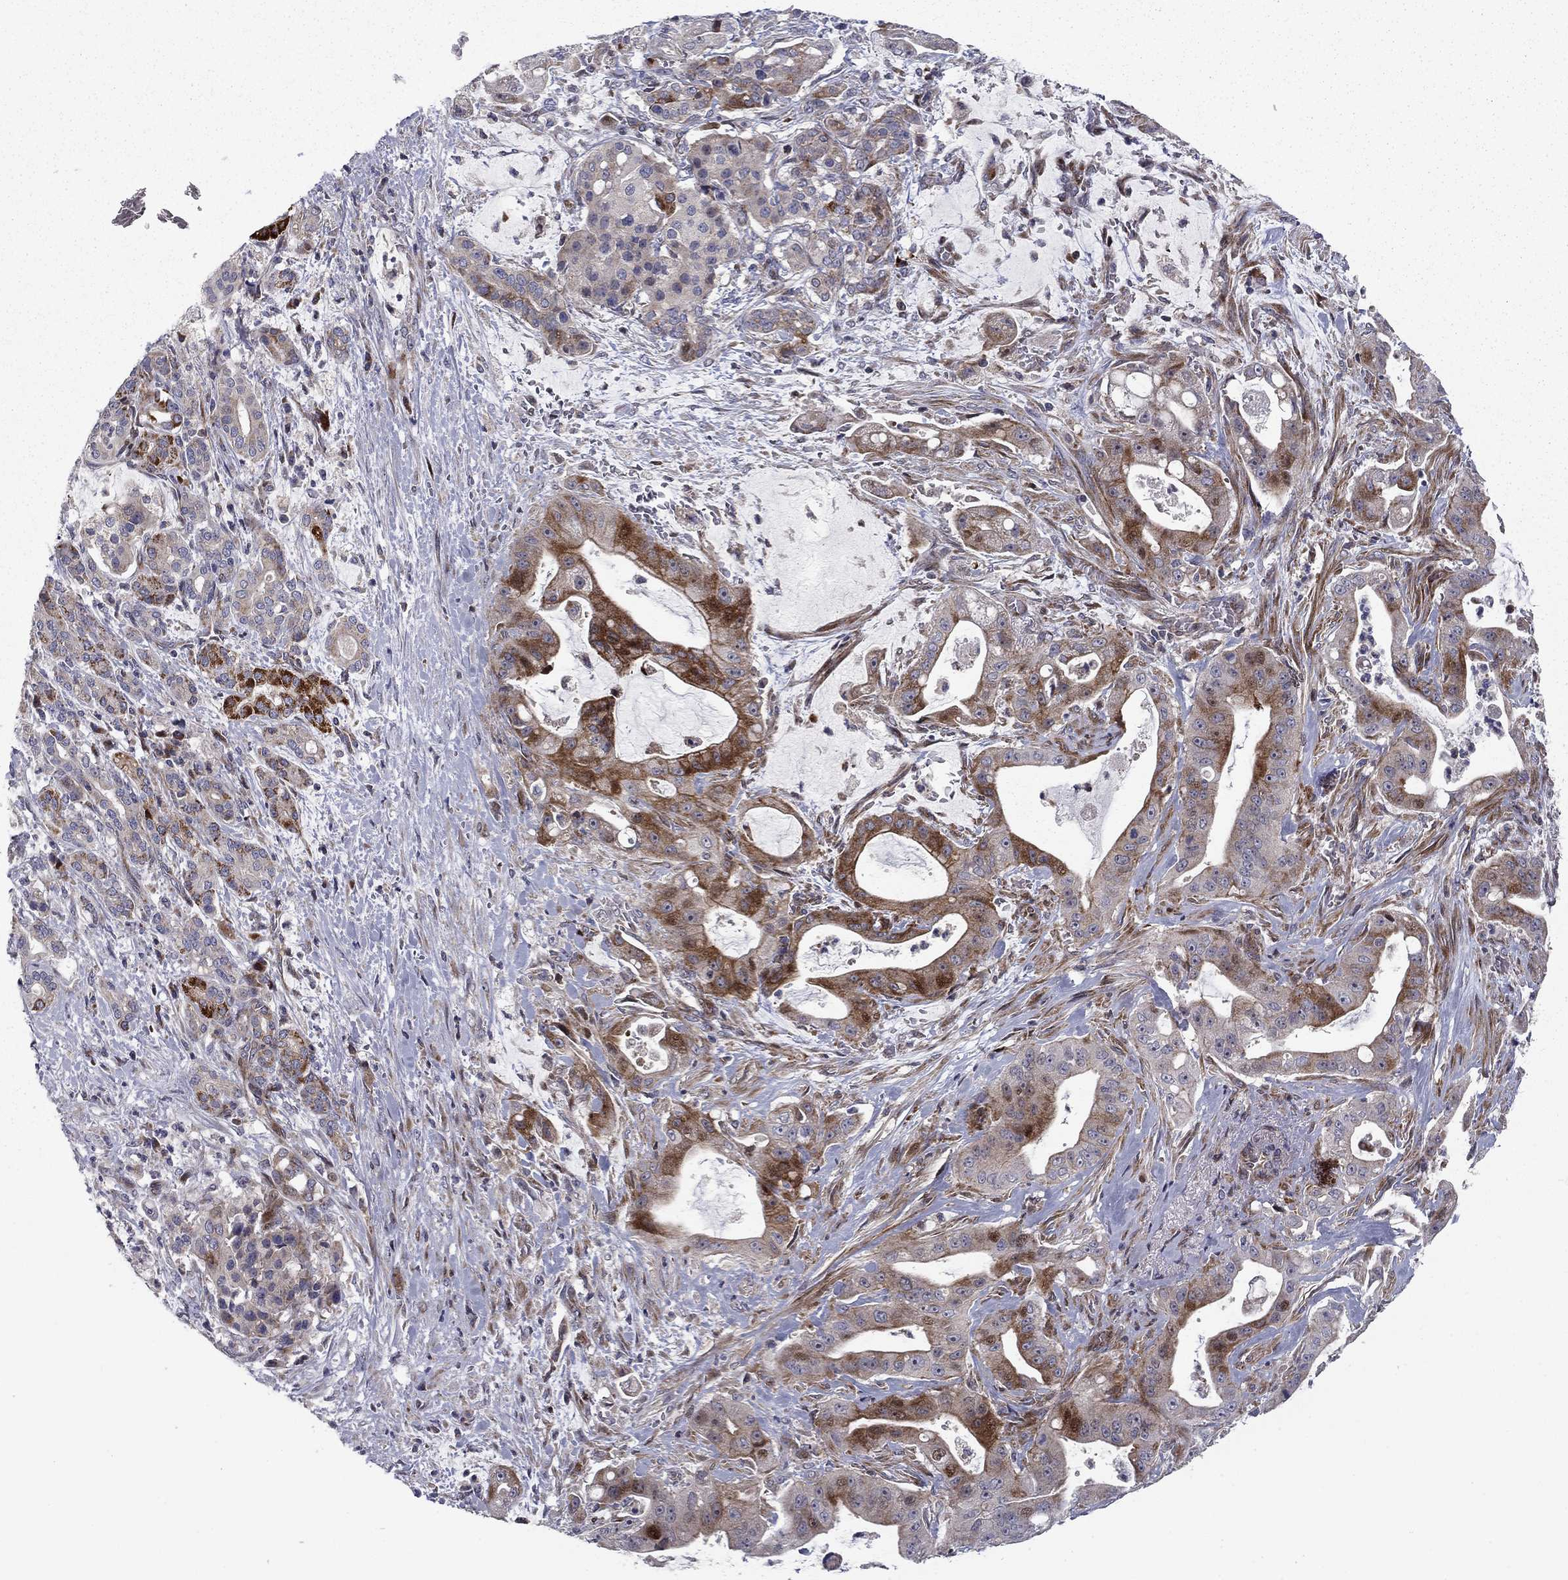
{"staining": {"intensity": "strong", "quantity": "25%-75%", "location": "cytoplasmic/membranous"}, "tissue": "pancreatic cancer", "cell_type": "Tumor cells", "image_type": "cancer", "snomed": [{"axis": "morphology", "description": "Normal tissue, NOS"}, {"axis": "morphology", "description": "Inflammation, NOS"}, {"axis": "morphology", "description": "Adenocarcinoma, NOS"}, {"axis": "topography", "description": "Pancreas"}], "caption": "Strong cytoplasmic/membranous positivity for a protein is appreciated in approximately 25%-75% of tumor cells of pancreatic cancer (adenocarcinoma) using immunohistochemistry.", "gene": "MIOS", "patient": {"sex": "male", "age": 57}}